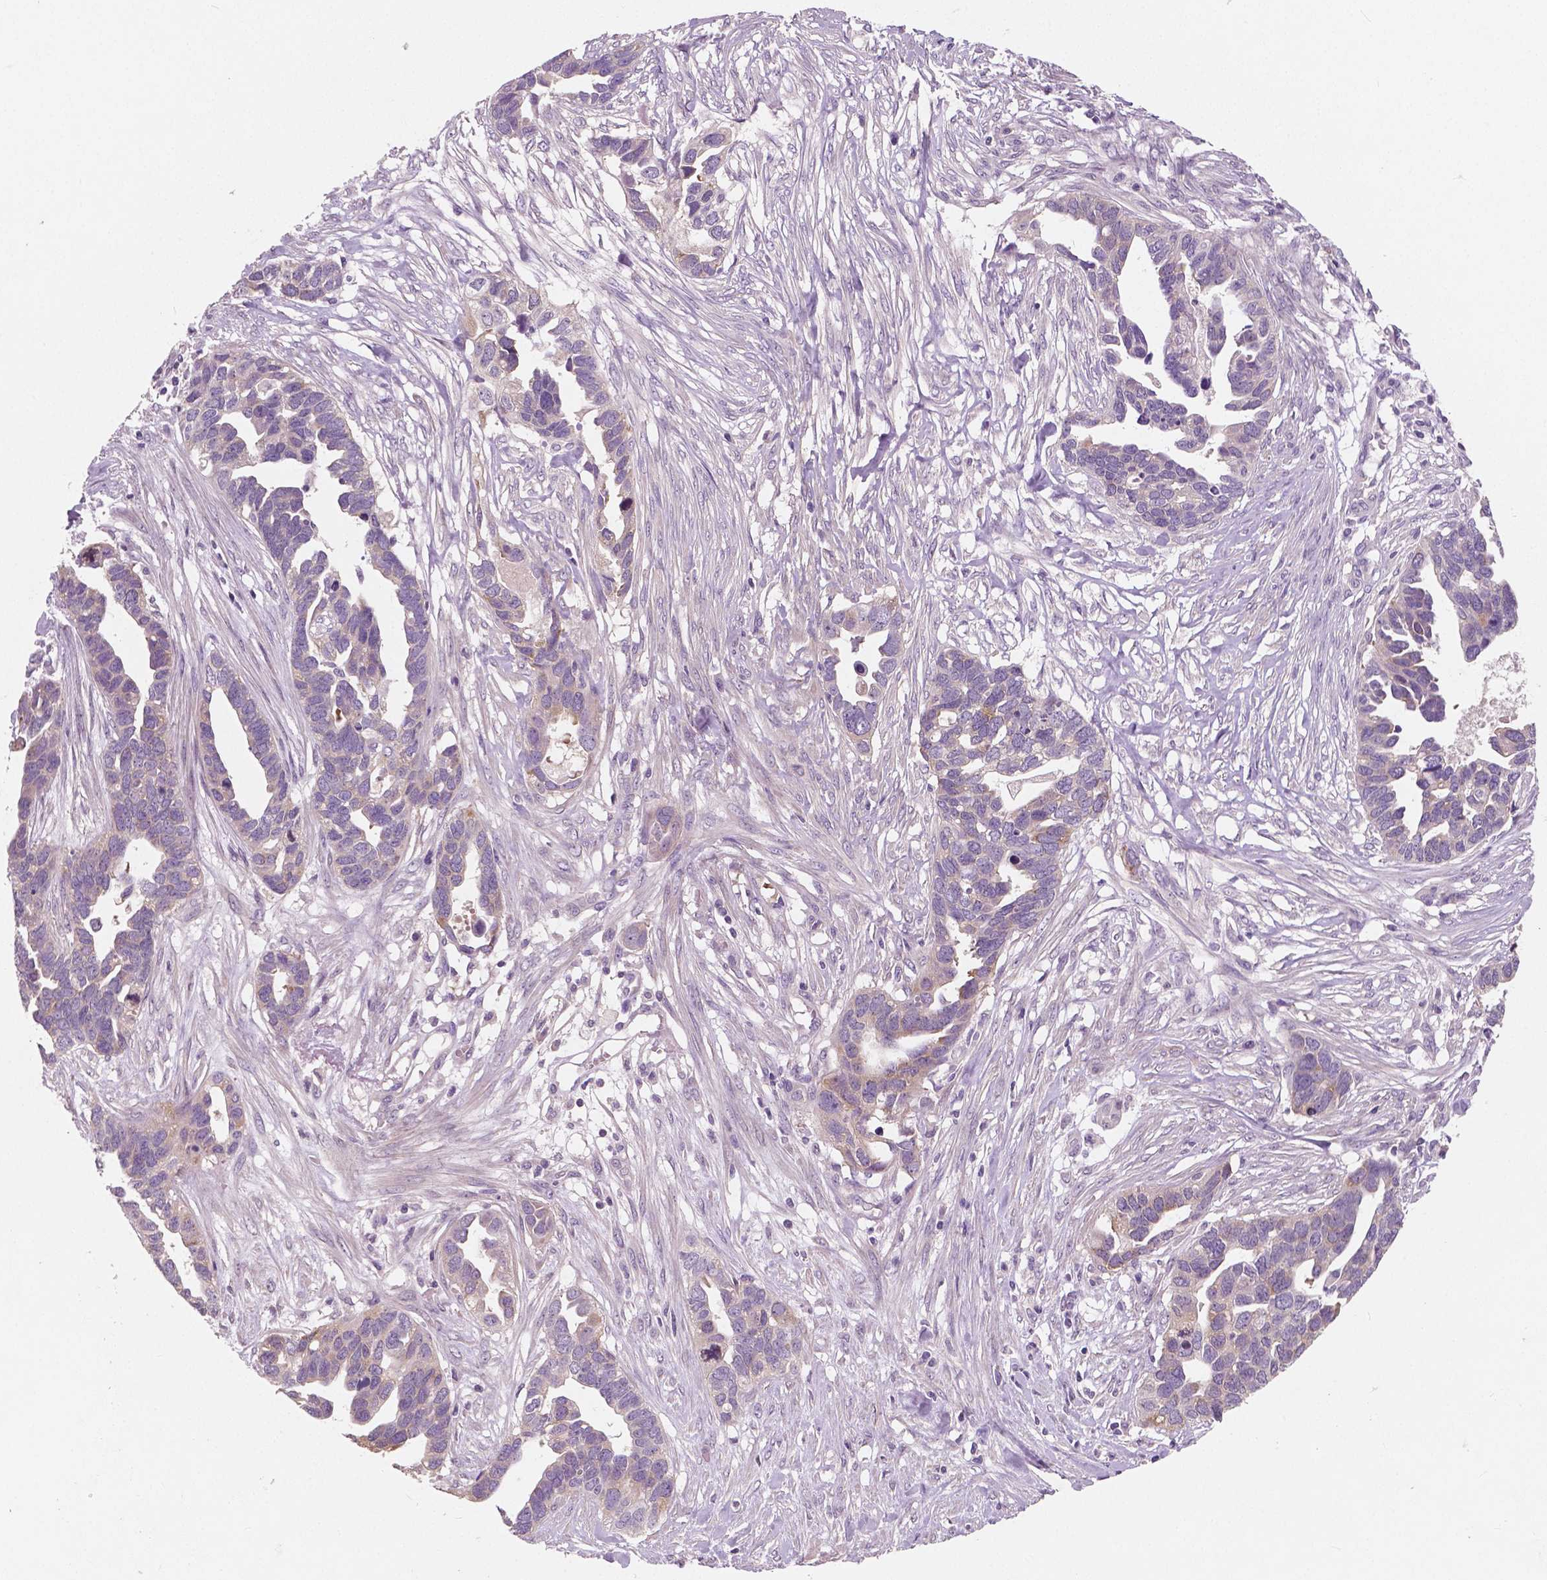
{"staining": {"intensity": "negative", "quantity": "none", "location": "none"}, "tissue": "ovarian cancer", "cell_type": "Tumor cells", "image_type": "cancer", "snomed": [{"axis": "morphology", "description": "Cystadenocarcinoma, serous, NOS"}, {"axis": "topography", "description": "Ovary"}], "caption": "Immunohistochemistry (IHC) photomicrograph of human ovarian cancer (serous cystadenocarcinoma) stained for a protein (brown), which exhibits no staining in tumor cells.", "gene": "LSM14B", "patient": {"sex": "female", "age": 54}}